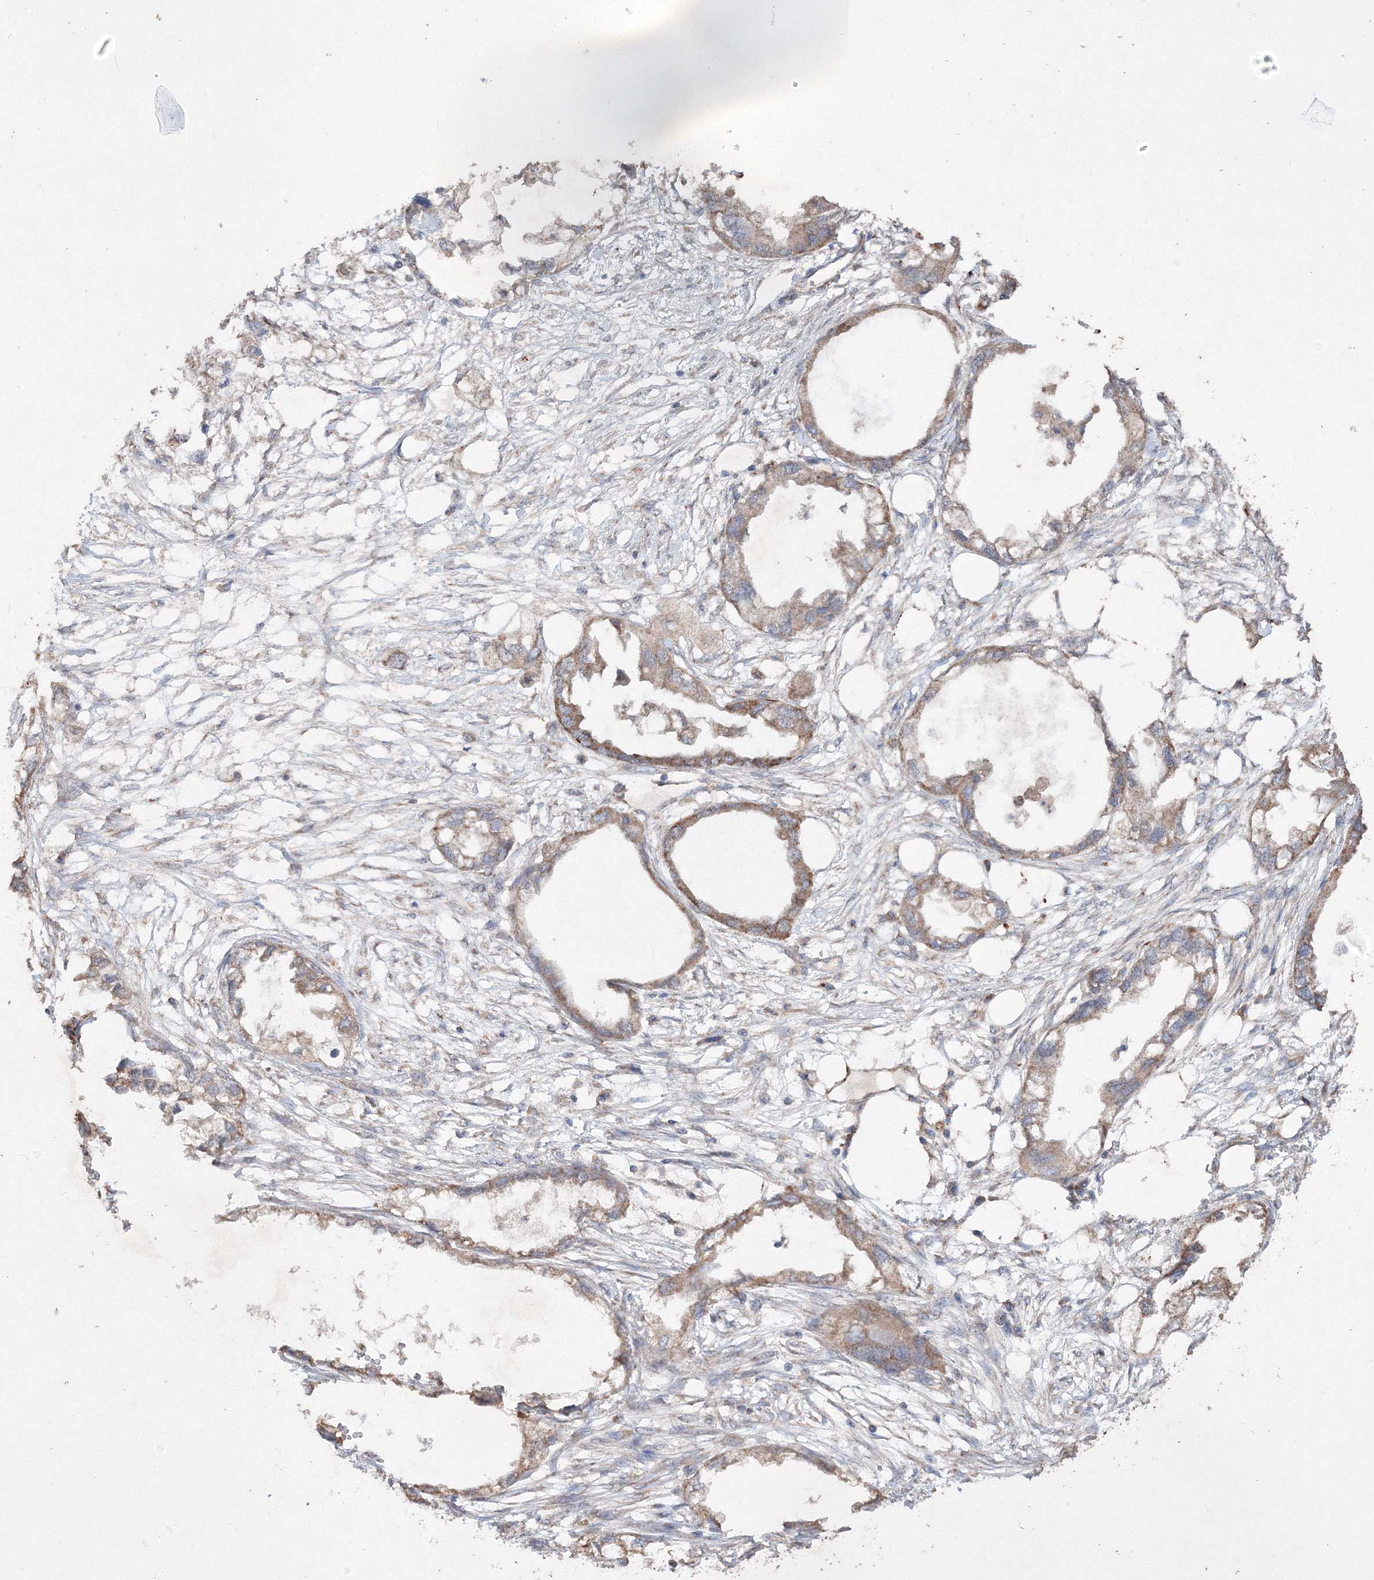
{"staining": {"intensity": "moderate", "quantity": ">75%", "location": "cytoplasmic/membranous"}, "tissue": "endometrial cancer", "cell_type": "Tumor cells", "image_type": "cancer", "snomed": [{"axis": "morphology", "description": "Adenocarcinoma, NOS"}, {"axis": "morphology", "description": "Adenocarcinoma, metastatic, NOS"}, {"axis": "topography", "description": "Adipose tissue"}, {"axis": "topography", "description": "Endometrium"}], "caption": "Adenocarcinoma (endometrial) stained with a brown dye exhibits moderate cytoplasmic/membranous positive positivity in approximately >75% of tumor cells.", "gene": "GRSF1", "patient": {"sex": "female", "age": 67}}